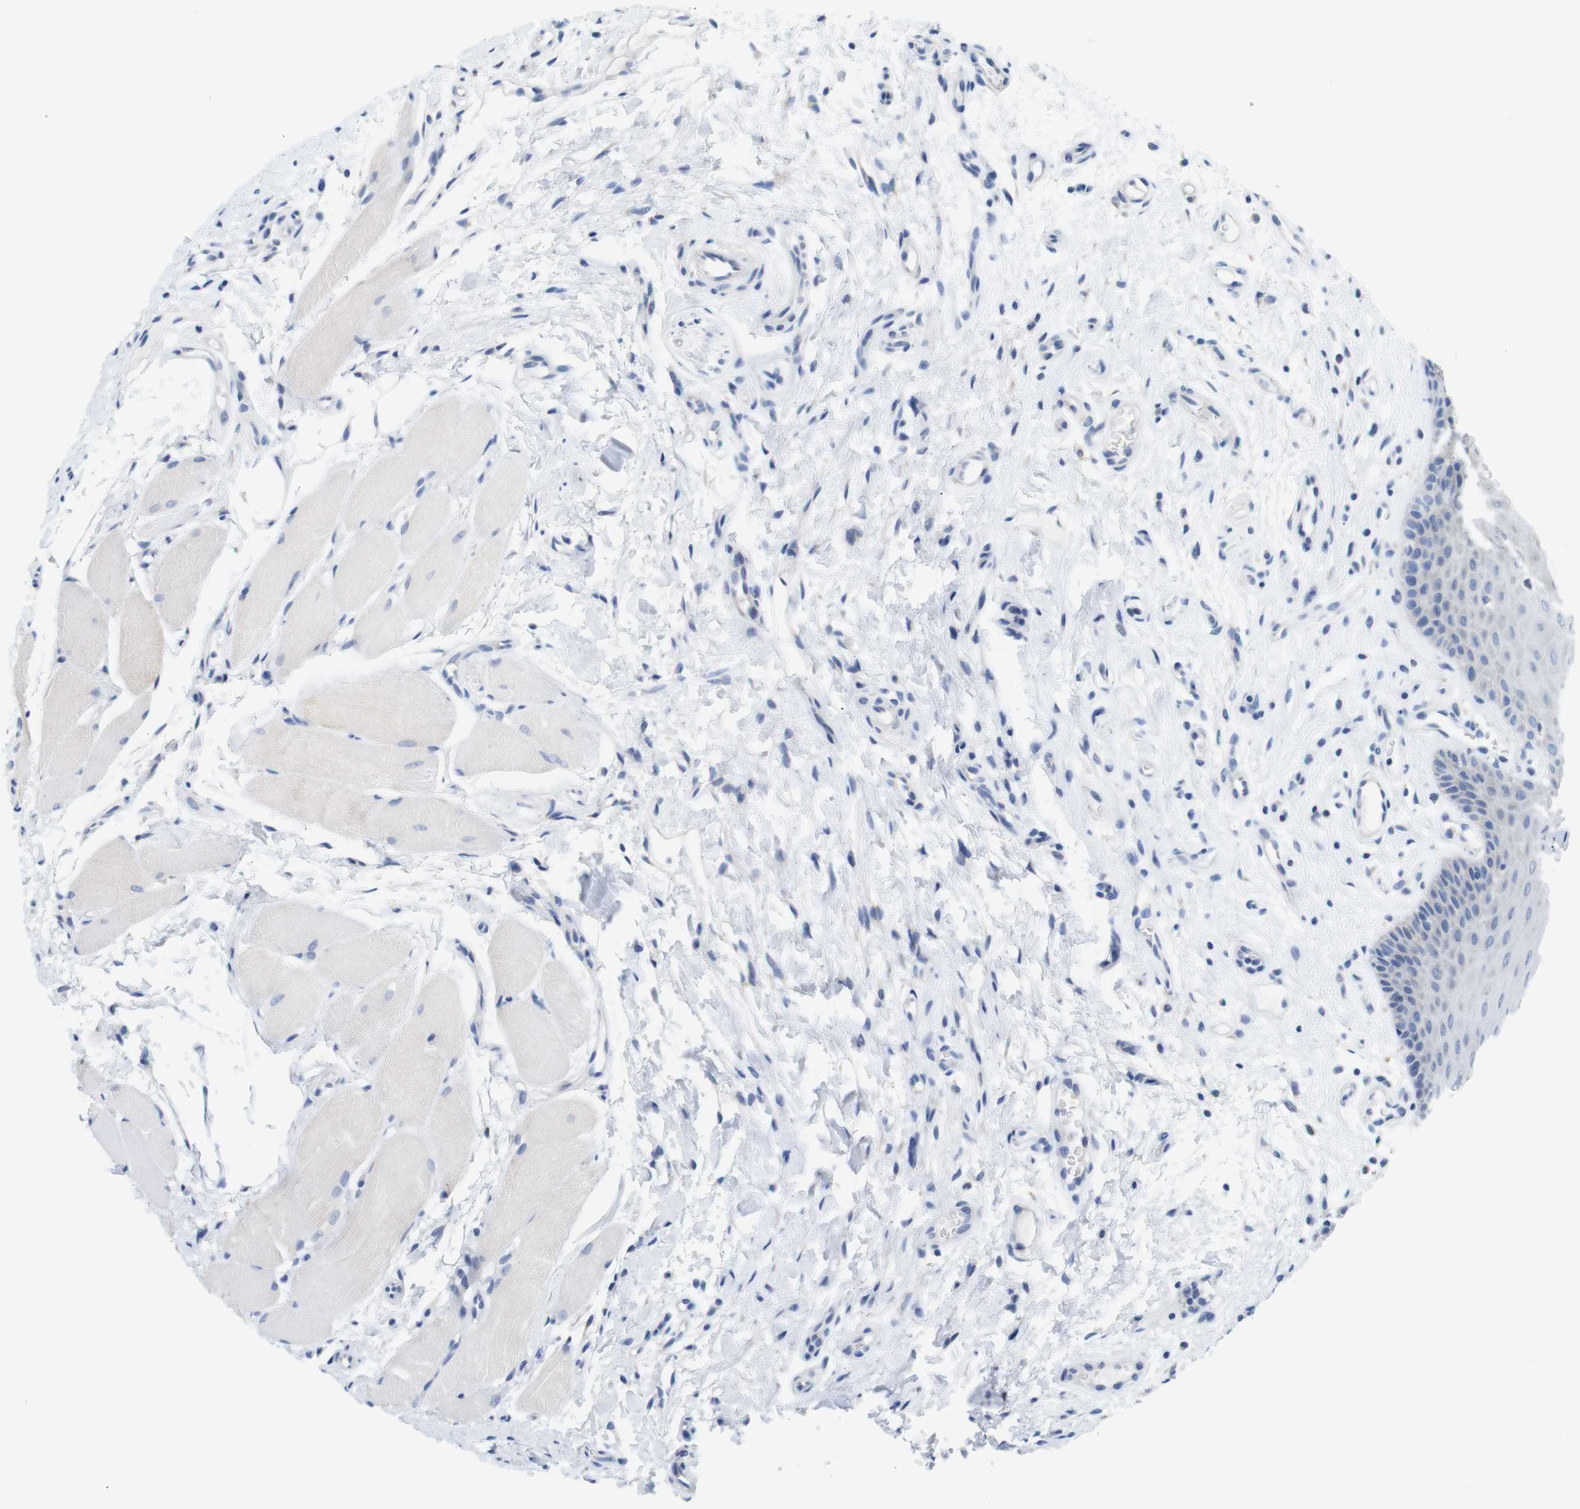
{"staining": {"intensity": "negative", "quantity": "none", "location": "none"}, "tissue": "oral mucosa", "cell_type": "Squamous epithelial cells", "image_type": "normal", "snomed": [{"axis": "morphology", "description": "Normal tissue, NOS"}, {"axis": "topography", "description": "Skeletal muscle"}, {"axis": "topography", "description": "Oral tissue"}], "caption": "A photomicrograph of oral mucosa stained for a protein reveals no brown staining in squamous epithelial cells. The staining is performed using DAB (3,3'-diaminobenzidine) brown chromogen with nuclei counter-stained in using hematoxylin.", "gene": "NEBL", "patient": {"sex": "male", "age": 58}}